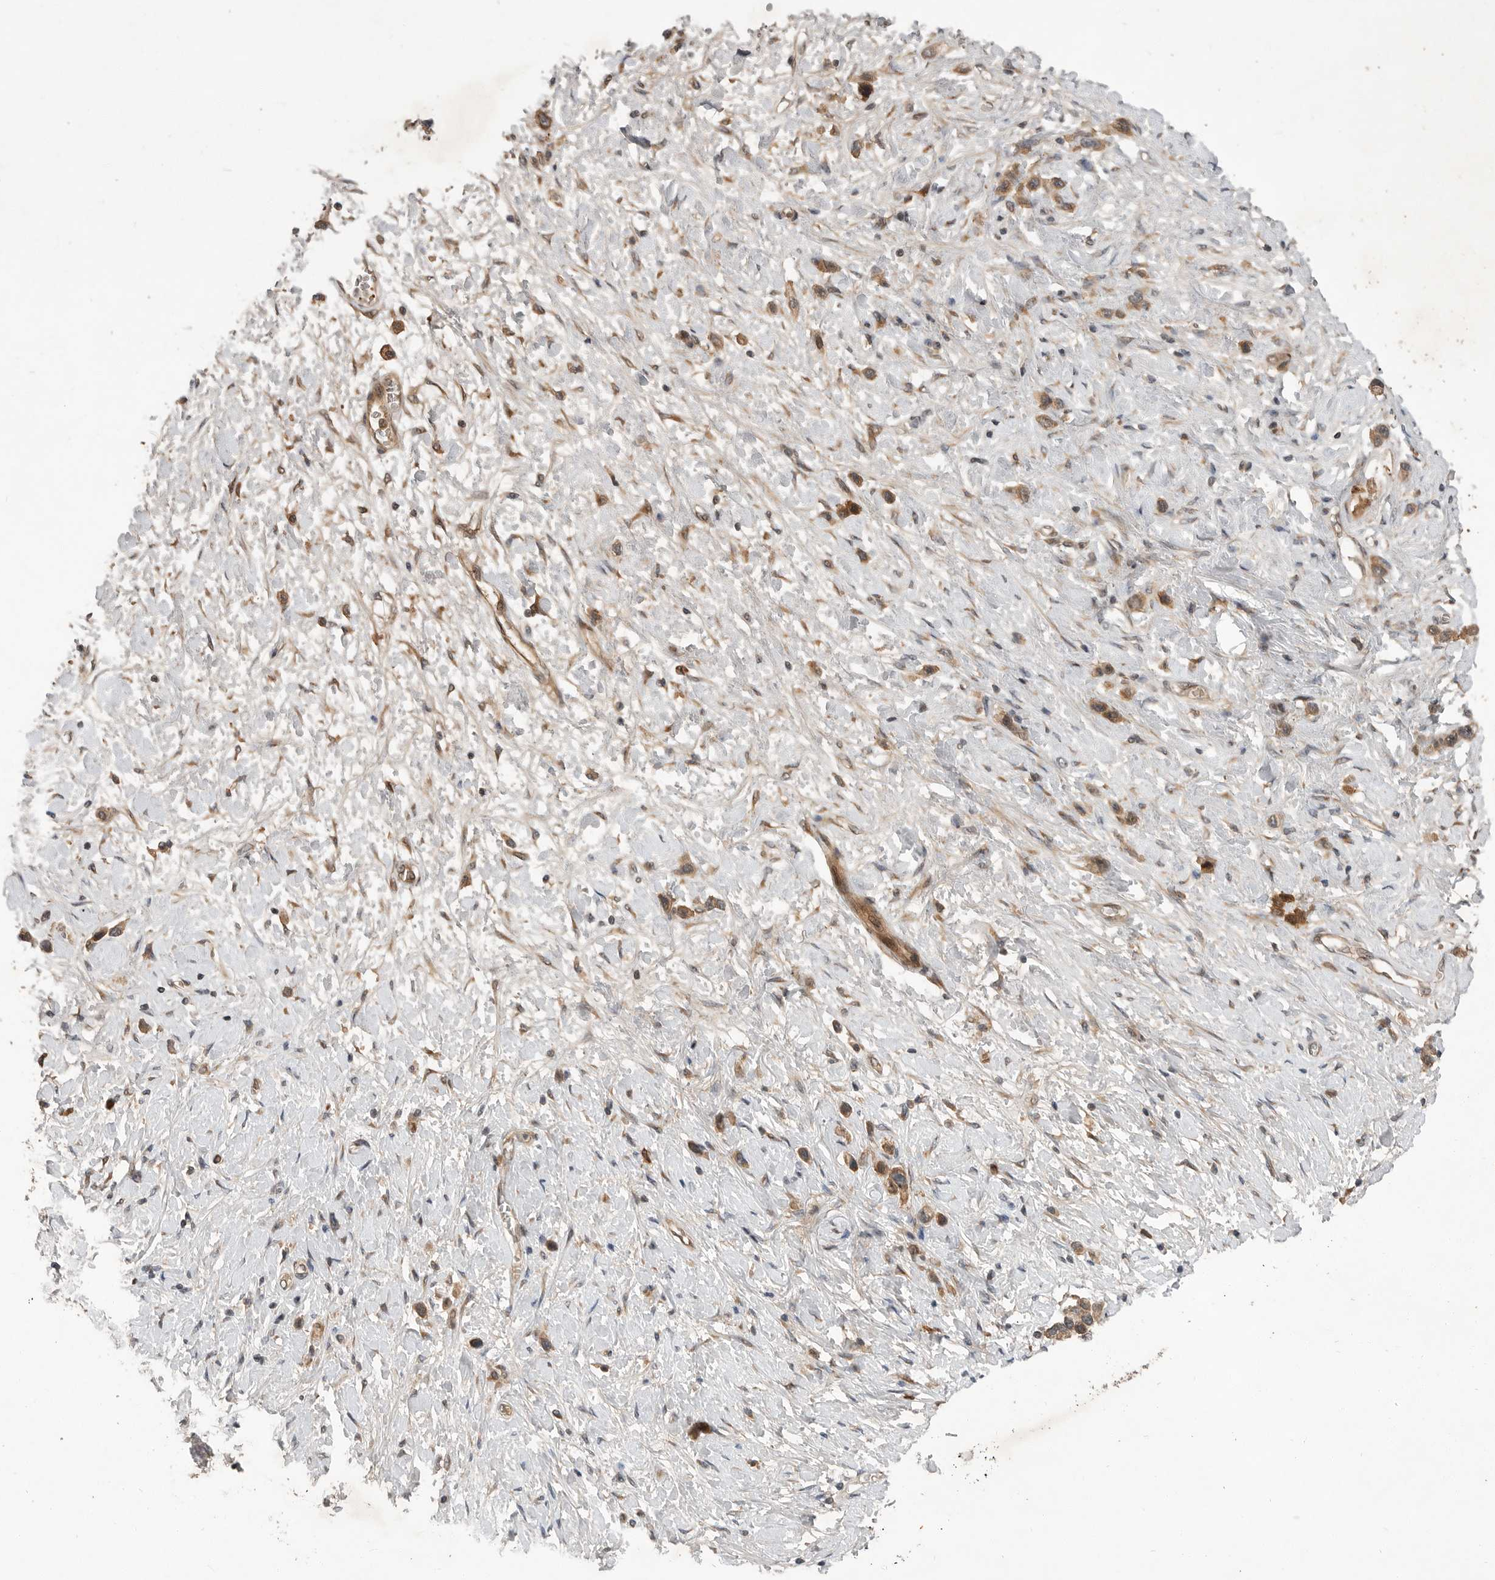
{"staining": {"intensity": "moderate", "quantity": ">75%", "location": "cytoplasmic/membranous"}, "tissue": "stomach cancer", "cell_type": "Tumor cells", "image_type": "cancer", "snomed": [{"axis": "morphology", "description": "Adenocarcinoma, NOS"}, {"axis": "topography", "description": "Stomach"}], "caption": "Protein expression analysis of stomach cancer (adenocarcinoma) exhibits moderate cytoplasmic/membranous staining in about >75% of tumor cells.", "gene": "OSBPL9", "patient": {"sex": "female", "age": 65}}